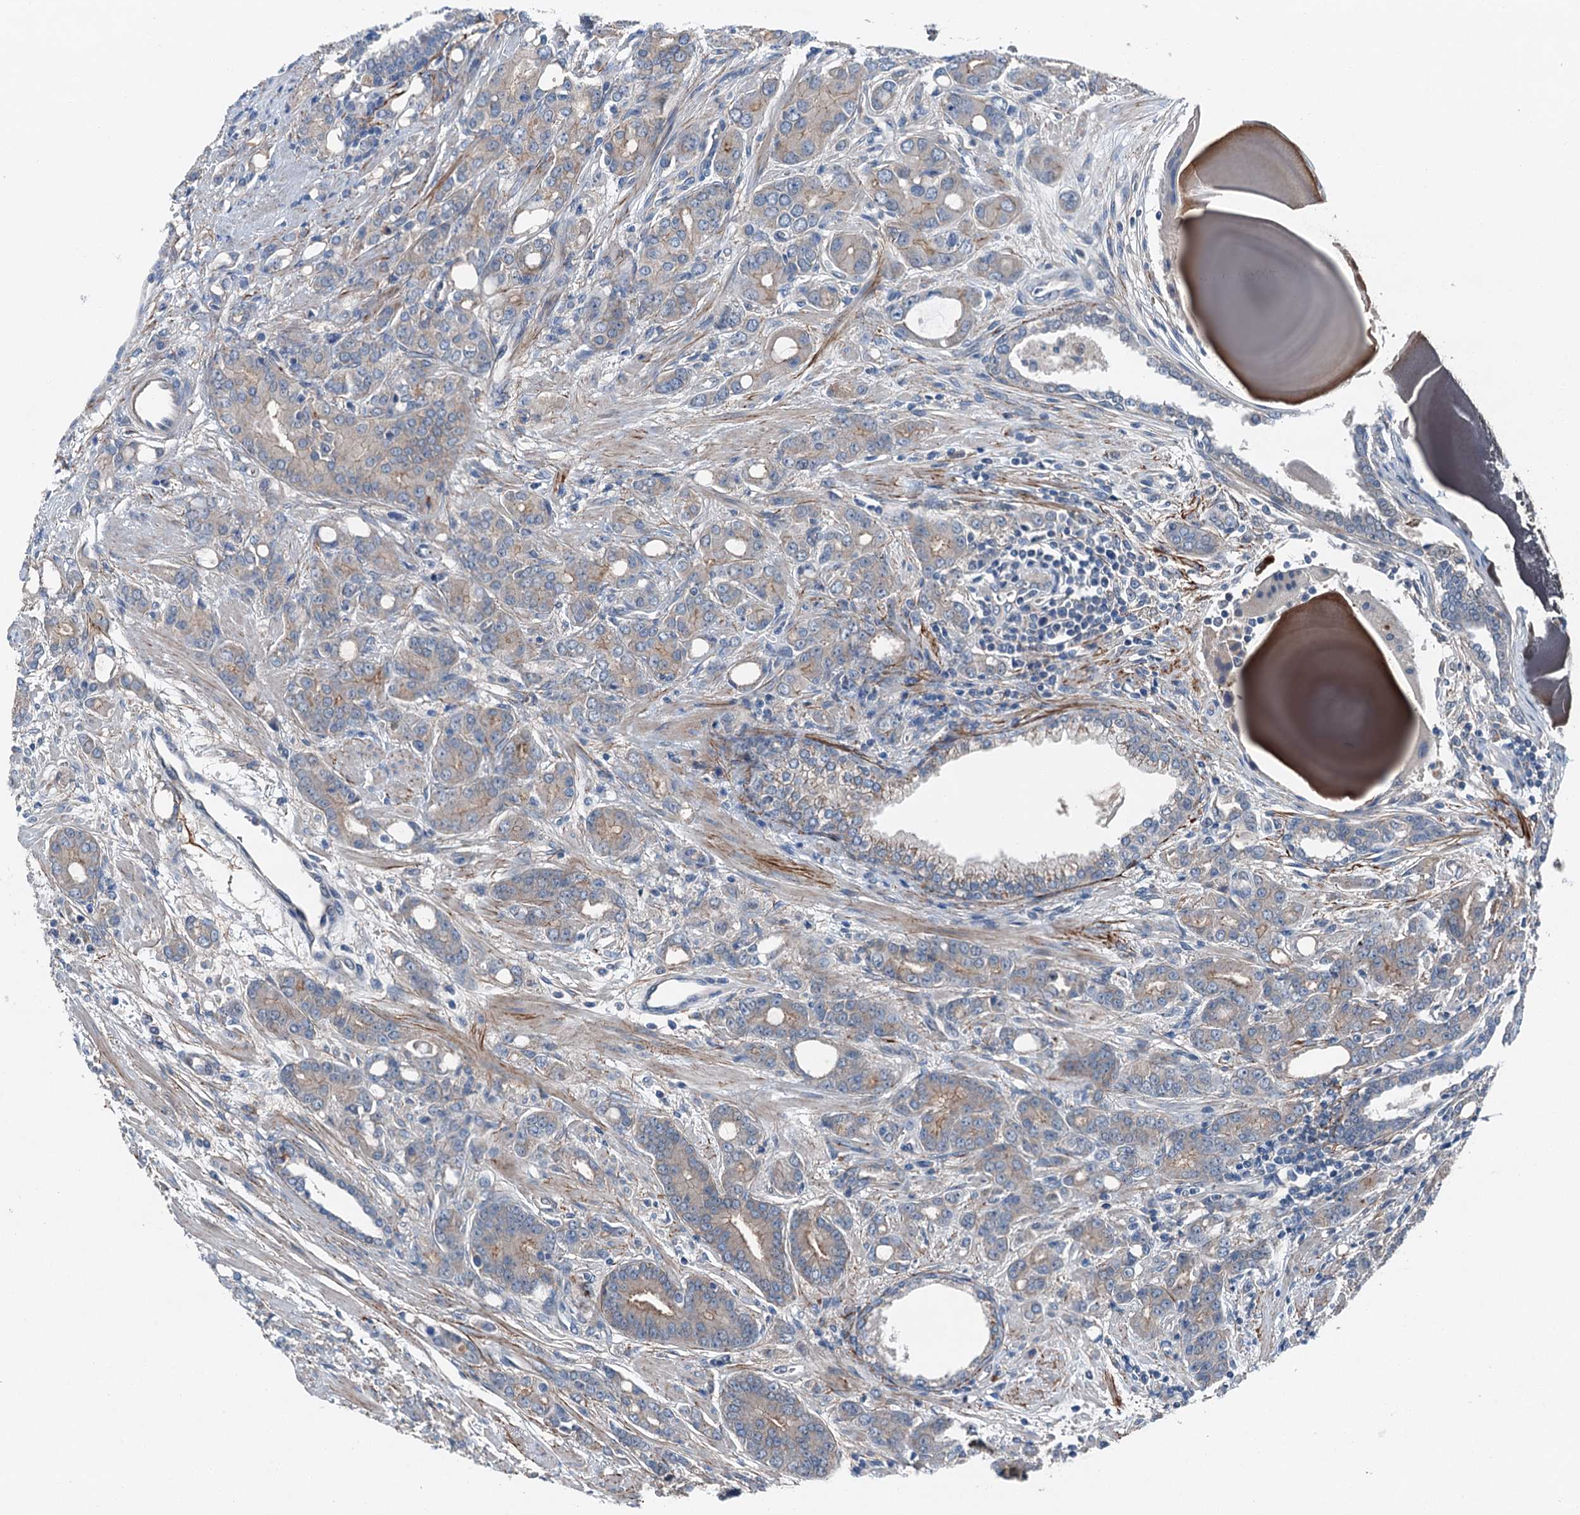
{"staining": {"intensity": "moderate", "quantity": "<25%", "location": "cytoplasmic/membranous"}, "tissue": "prostate cancer", "cell_type": "Tumor cells", "image_type": "cancer", "snomed": [{"axis": "morphology", "description": "Adenocarcinoma, High grade"}, {"axis": "topography", "description": "Prostate"}], "caption": "About <25% of tumor cells in prostate cancer (adenocarcinoma (high-grade)) reveal moderate cytoplasmic/membranous protein expression as visualized by brown immunohistochemical staining.", "gene": "SLC2A10", "patient": {"sex": "male", "age": 62}}